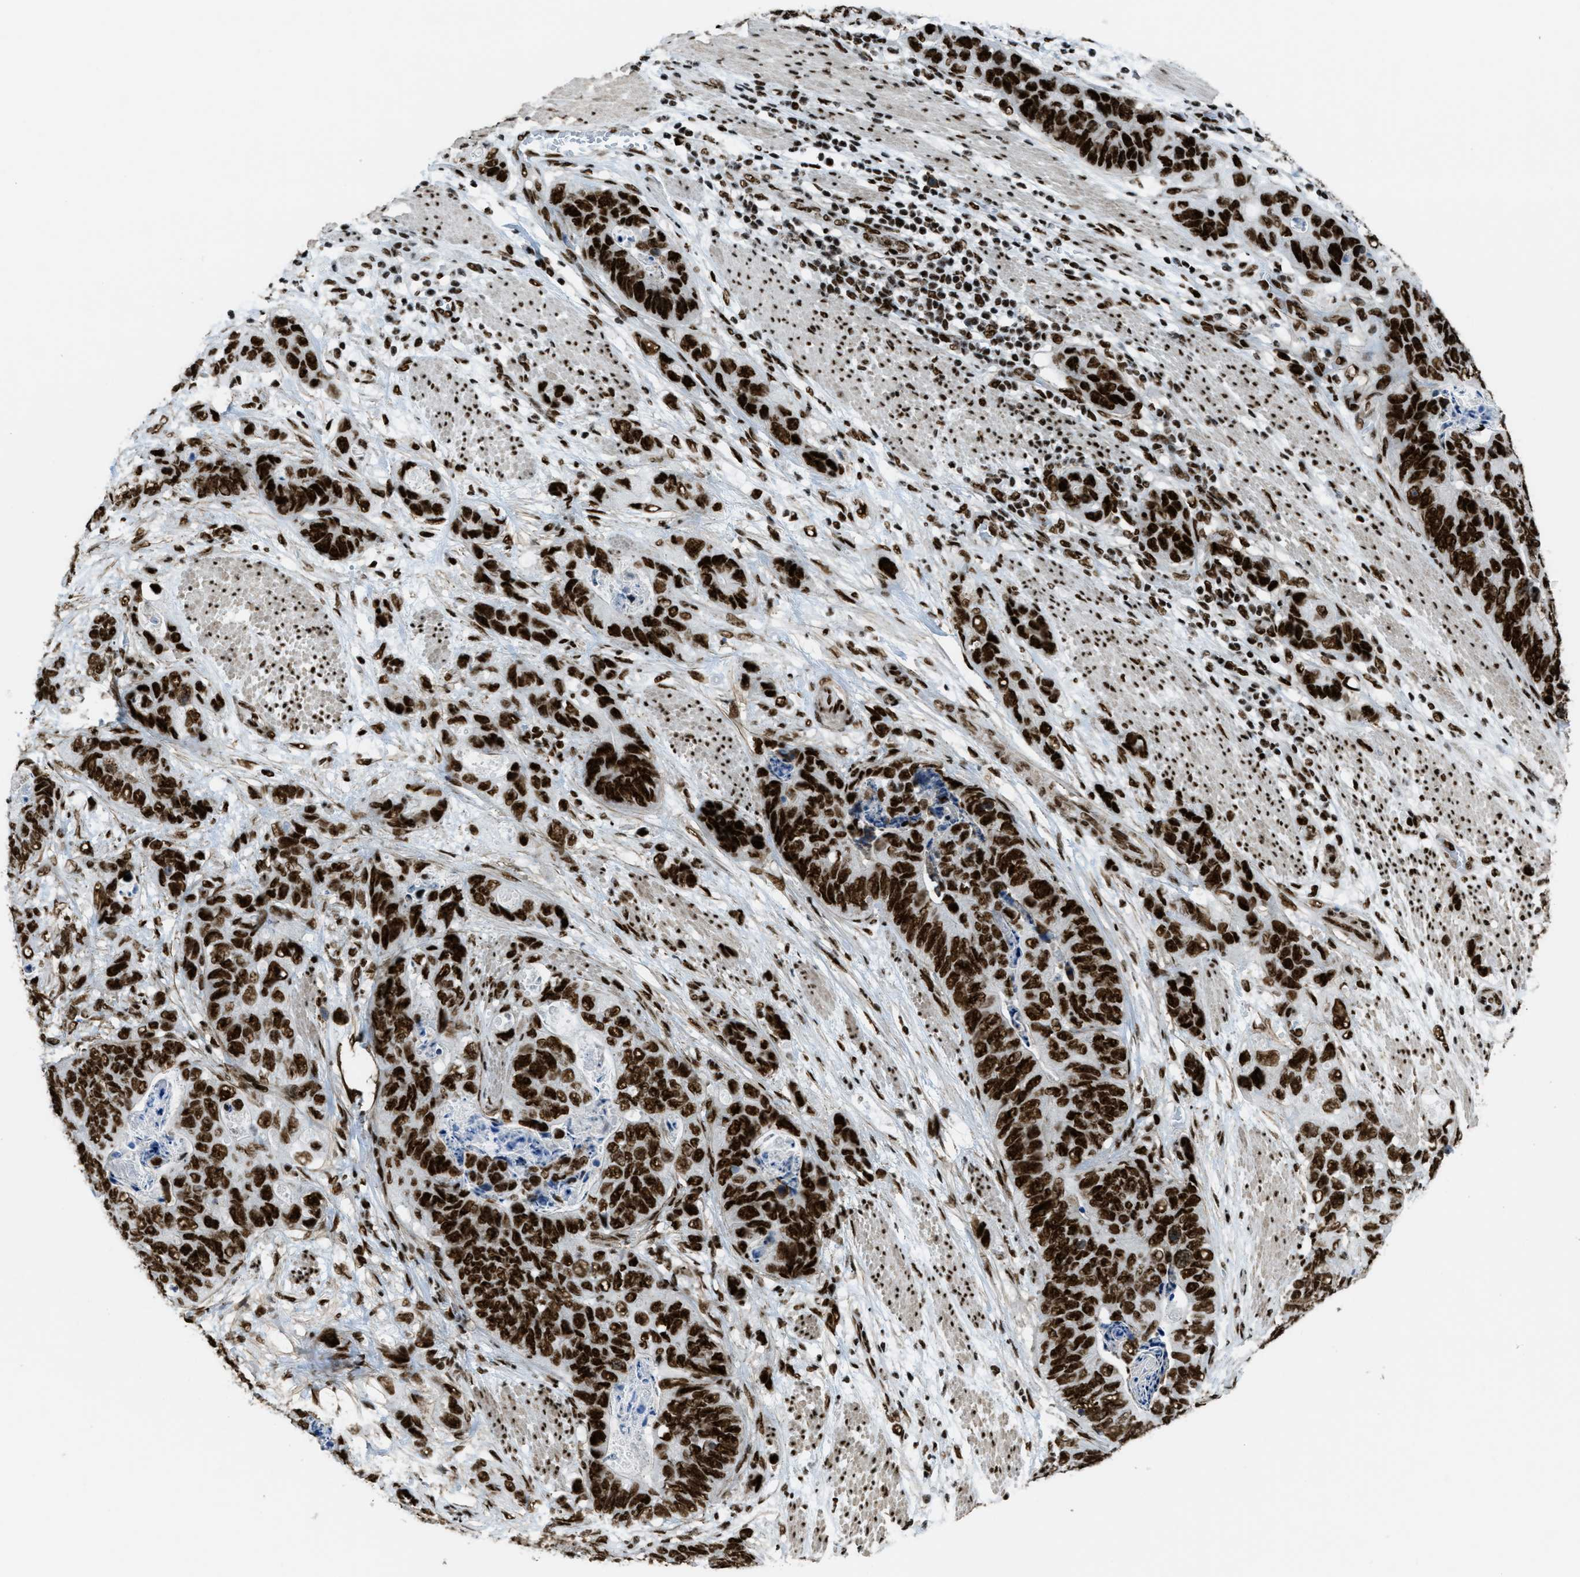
{"staining": {"intensity": "strong", "quantity": ">75%", "location": "nuclear"}, "tissue": "stomach cancer", "cell_type": "Tumor cells", "image_type": "cancer", "snomed": [{"axis": "morphology", "description": "Adenocarcinoma, NOS"}, {"axis": "topography", "description": "Stomach"}], "caption": "Immunohistochemistry photomicrograph of stomach cancer (adenocarcinoma) stained for a protein (brown), which shows high levels of strong nuclear staining in approximately >75% of tumor cells.", "gene": "ZNF207", "patient": {"sex": "female", "age": 89}}